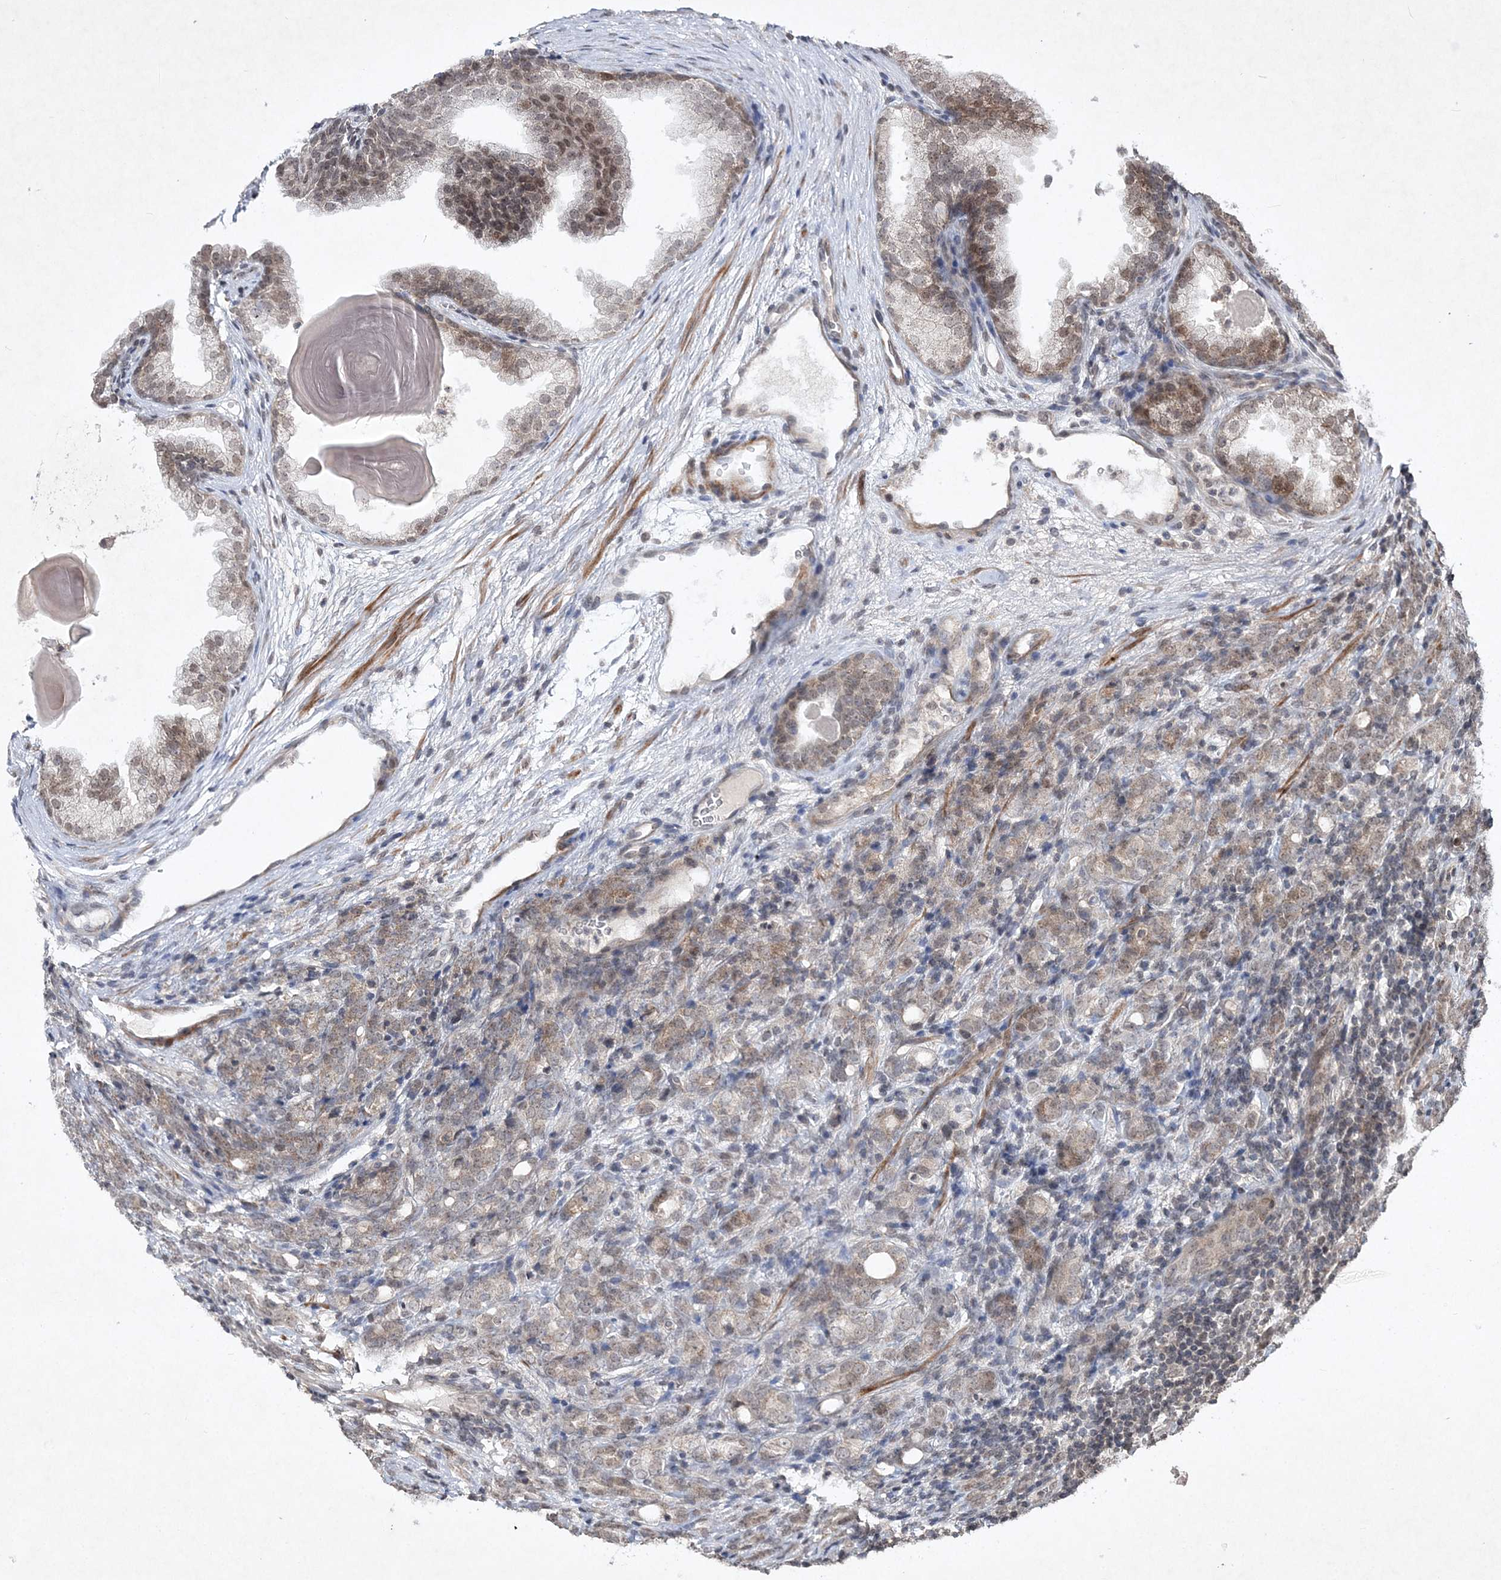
{"staining": {"intensity": "moderate", "quantity": "25%-75%", "location": "cytoplasmic/membranous,nuclear"}, "tissue": "prostate cancer", "cell_type": "Tumor cells", "image_type": "cancer", "snomed": [{"axis": "morphology", "description": "Adenocarcinoma, High grade"}, {"axis": "topography", "description": "Prostate"}], "caption": "Brown immunohistochemical staining in prostate cancer shows moderate cytoplasmic/membranous and nuclear expression in approximately 25%-75% of tumor cells.", "gene": "SOWAHB", "patient": {"sex": "male", "age": 62}}